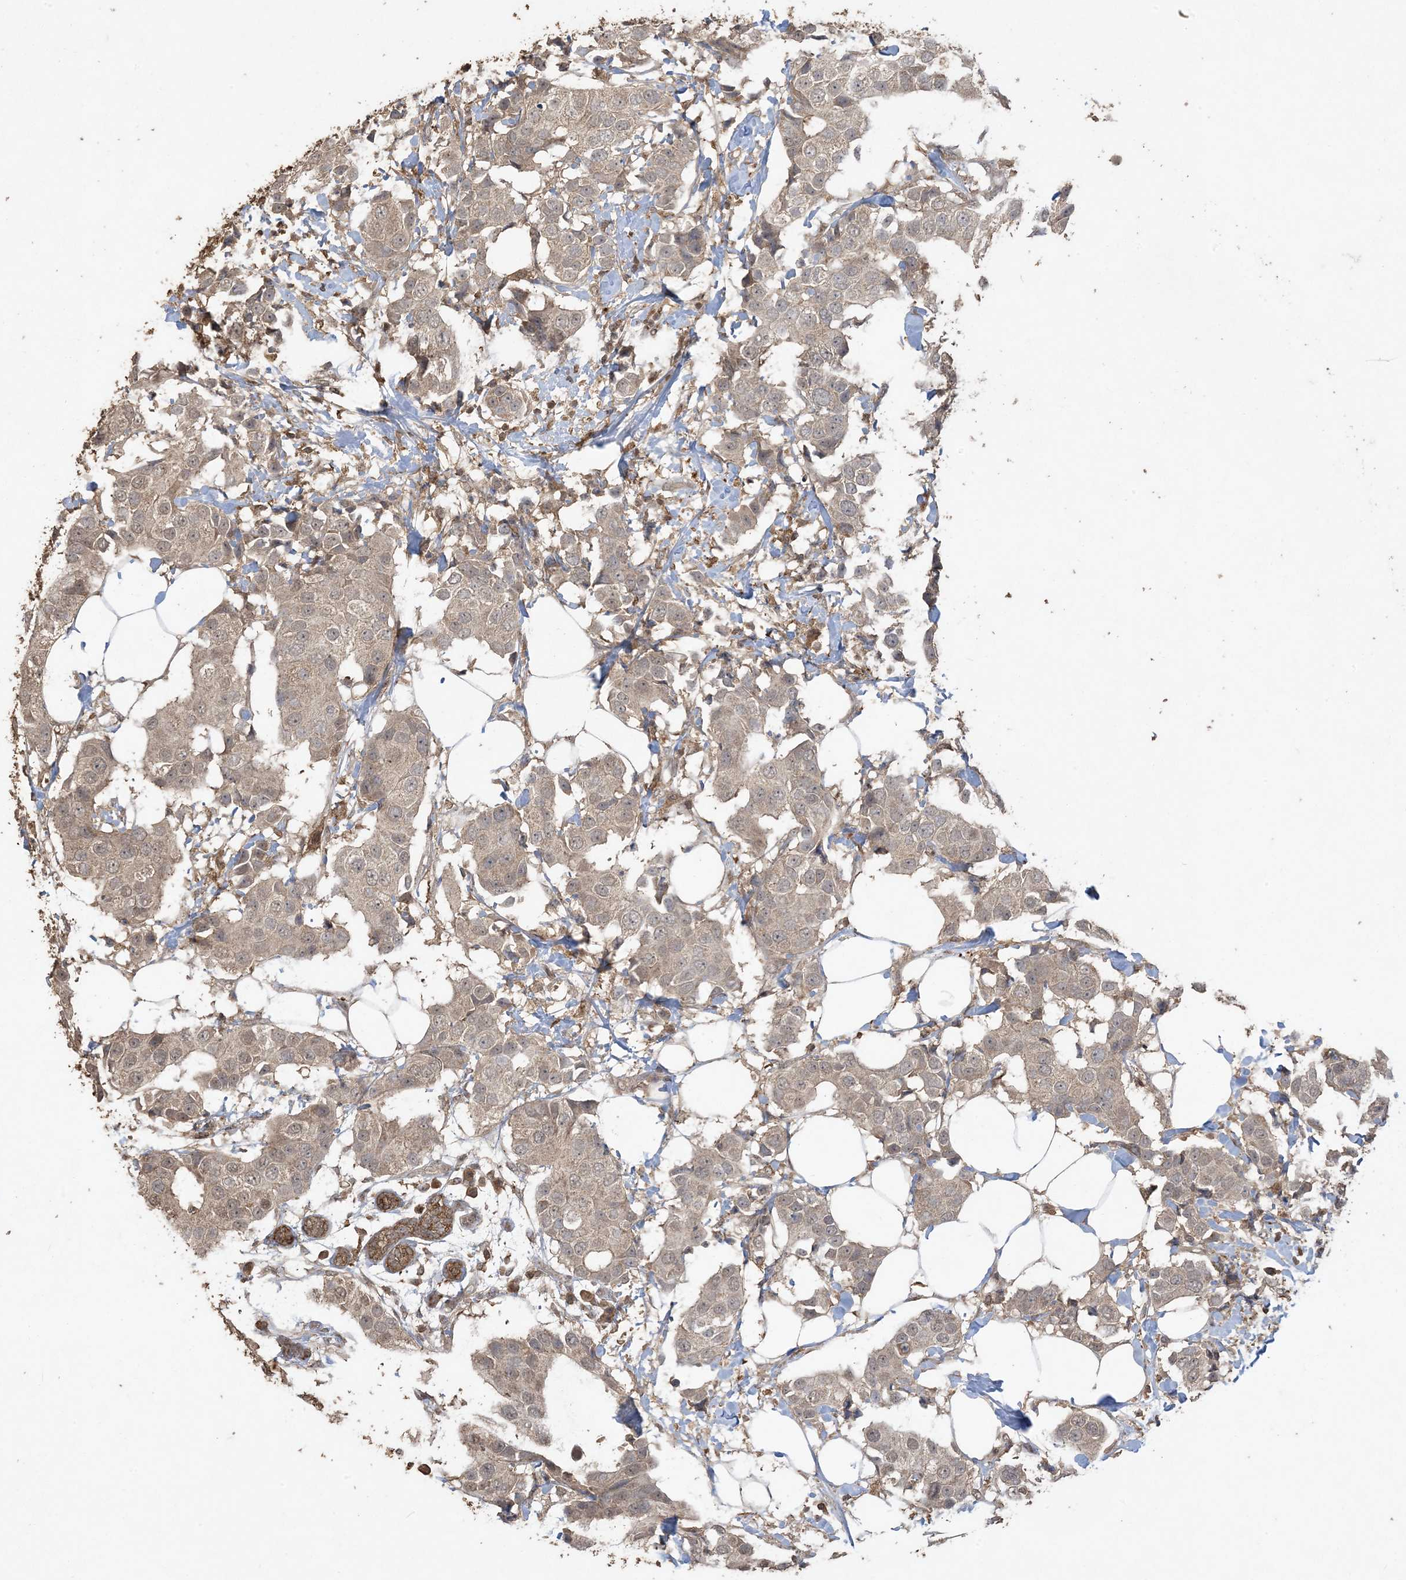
{"staining": {"intensity": "weak", "quantity": "25%-75%", "location": "cytoplasmic/membranous"}, "tissue": "breast cancer", "cell_type": "Tumor cells", "image_type": "cancer", "snomed": [{"axis": "morphology", "description": "Normal tissue, NOS"}, {"axis": "morphology", "description": "Duct carcinoma"}, {"axis": "topography", "description": "Breast"}], "caption": "Immunohistochemistry micrograph of human breast cancer stained for a protein (brown), which shows low levels of weak cytoplasmic/membranous expression in approximately 25%-75% of tumor cells.", "gene": "EFCAB8", "patient": {"sex": "female", "age": 39}}